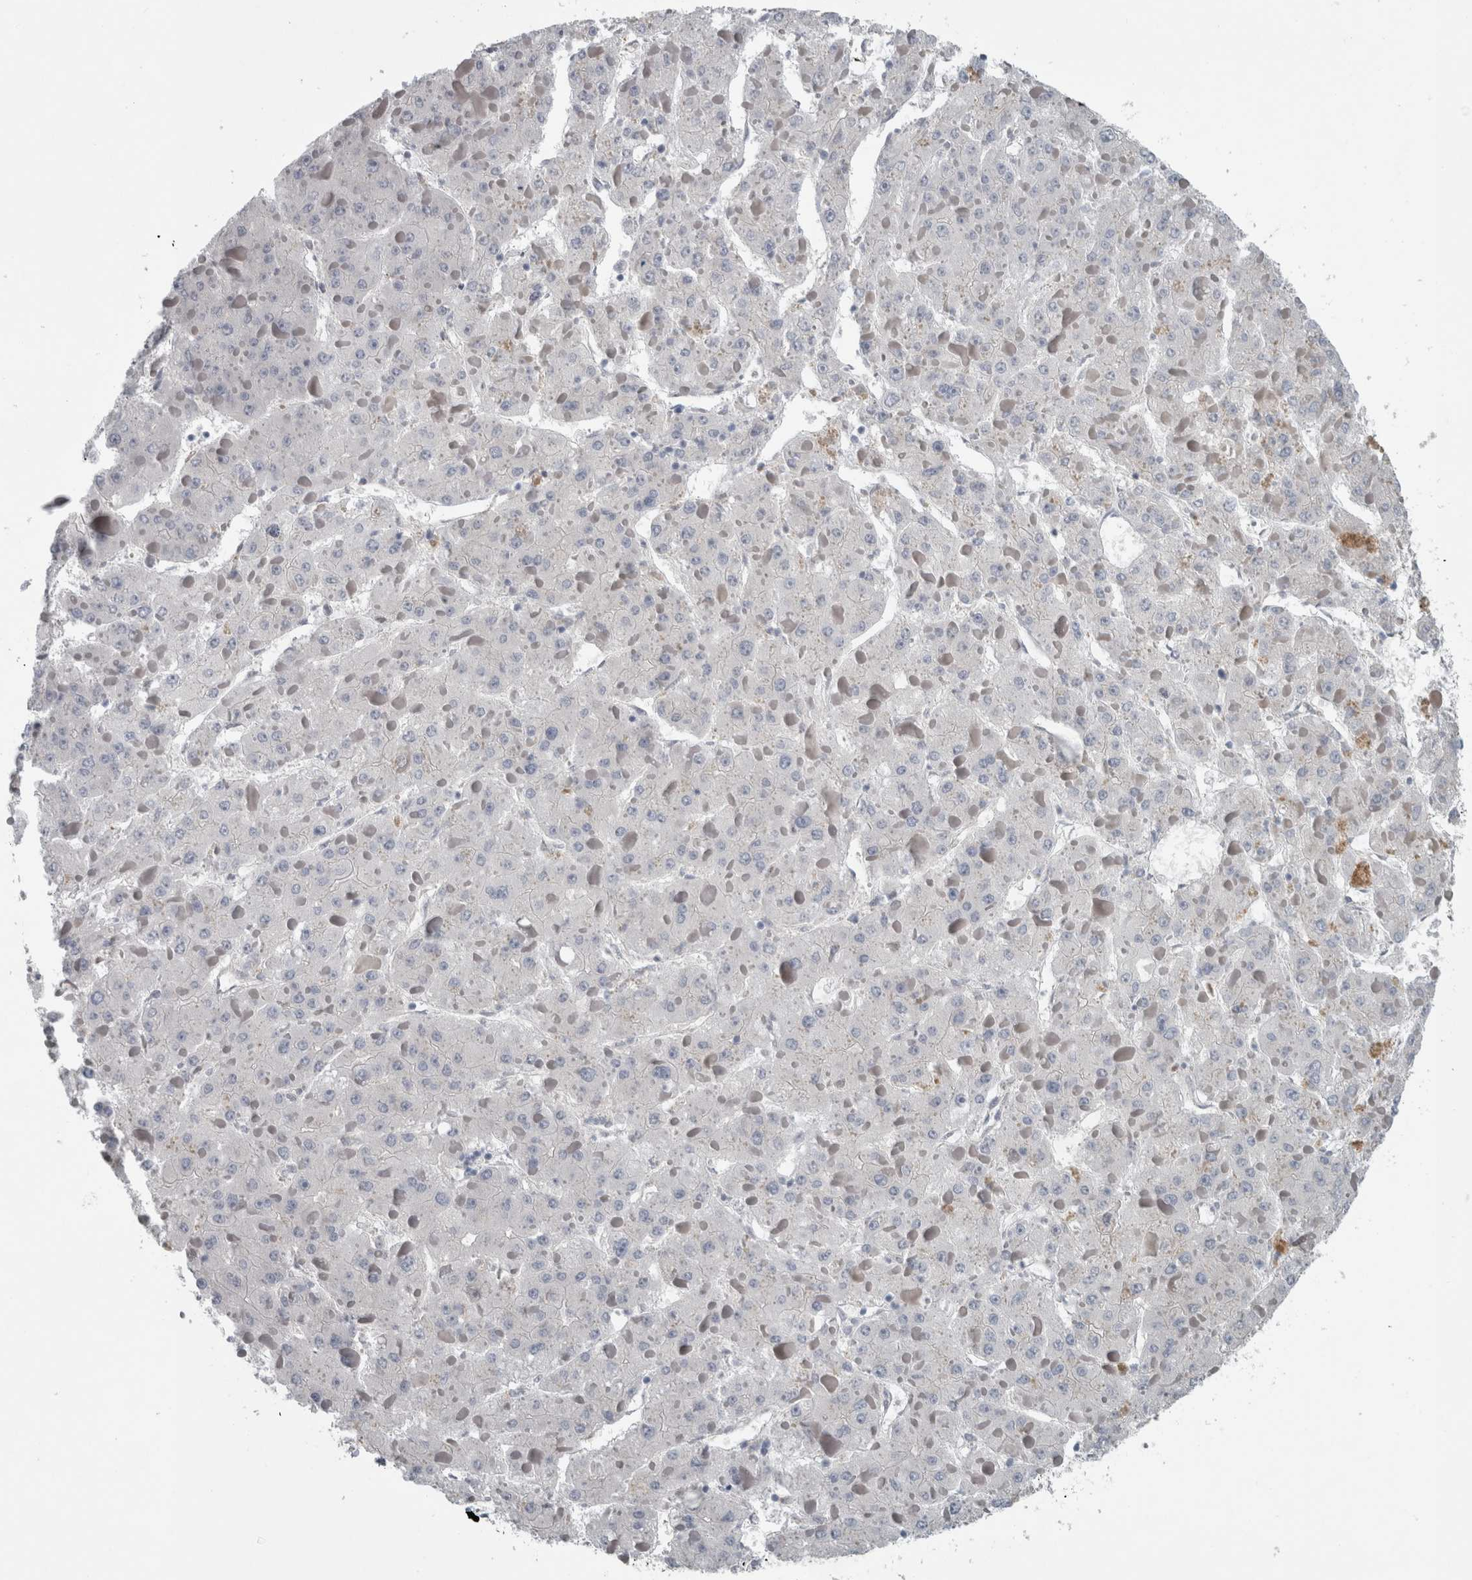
{"staining": {"intensity": "negative", "quantity": "none", "location": "none"}, "tissue": "liver cancer", "cell_type": "Tumor cells", "image_type": "cancer", "snomed": [{"axis": "morphology", "description": "Carcinoma, Hepatocellular, NOS"}, {"axis": "topography", "description": "Liver"}], "caption": "DAB (3,3'-diaminobenzidine) immunohistochemical staining of human liver cancer (hepatocellular carcinoma) displays no significant expression in tumor cells. (DAB (3,3'-diaminobenzidine) immunohistochemistry, high magnification).", "gene": "SH3GL2", "patient": {"sex": "female", "age": 73}}